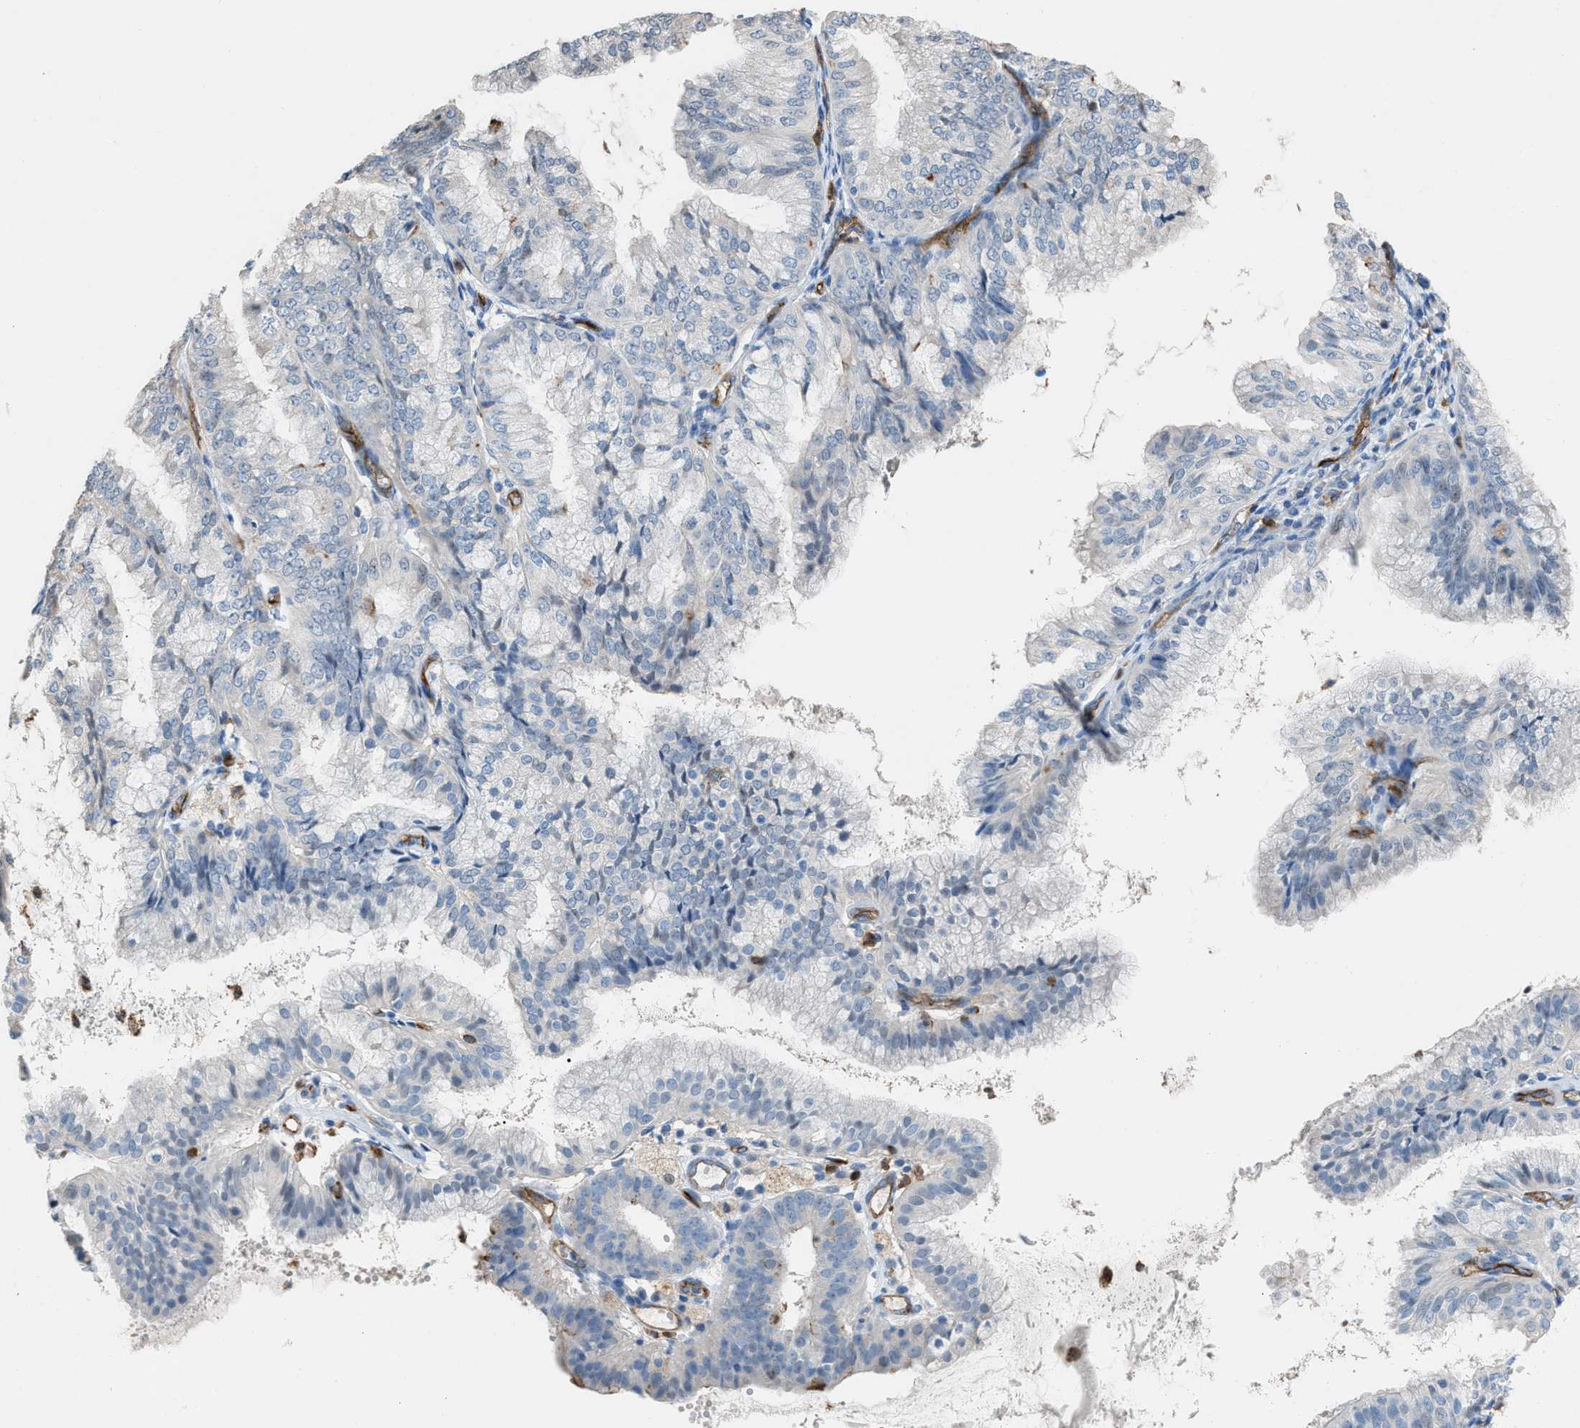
{"staining": {"intensity": "weak", "quantity": "<25%", "location": "cytoplasmic/membranous"}, "tissue": "endometrial cancer", "cell_type": "Tumor cells", "image_type": "cancer", "snomed": [{"axis": "morphology", "description": "Adenocarcinoma, NOS"}, {"axis": "topography", "description": "Endometrium"}], "caption": "The immunohistochemistry micrograph has no significant positivity in tumor cells of endometrial adenocarcinoma tissue.", "gene": "DYSF", "patient": {"sex": "female", "age": 63}}